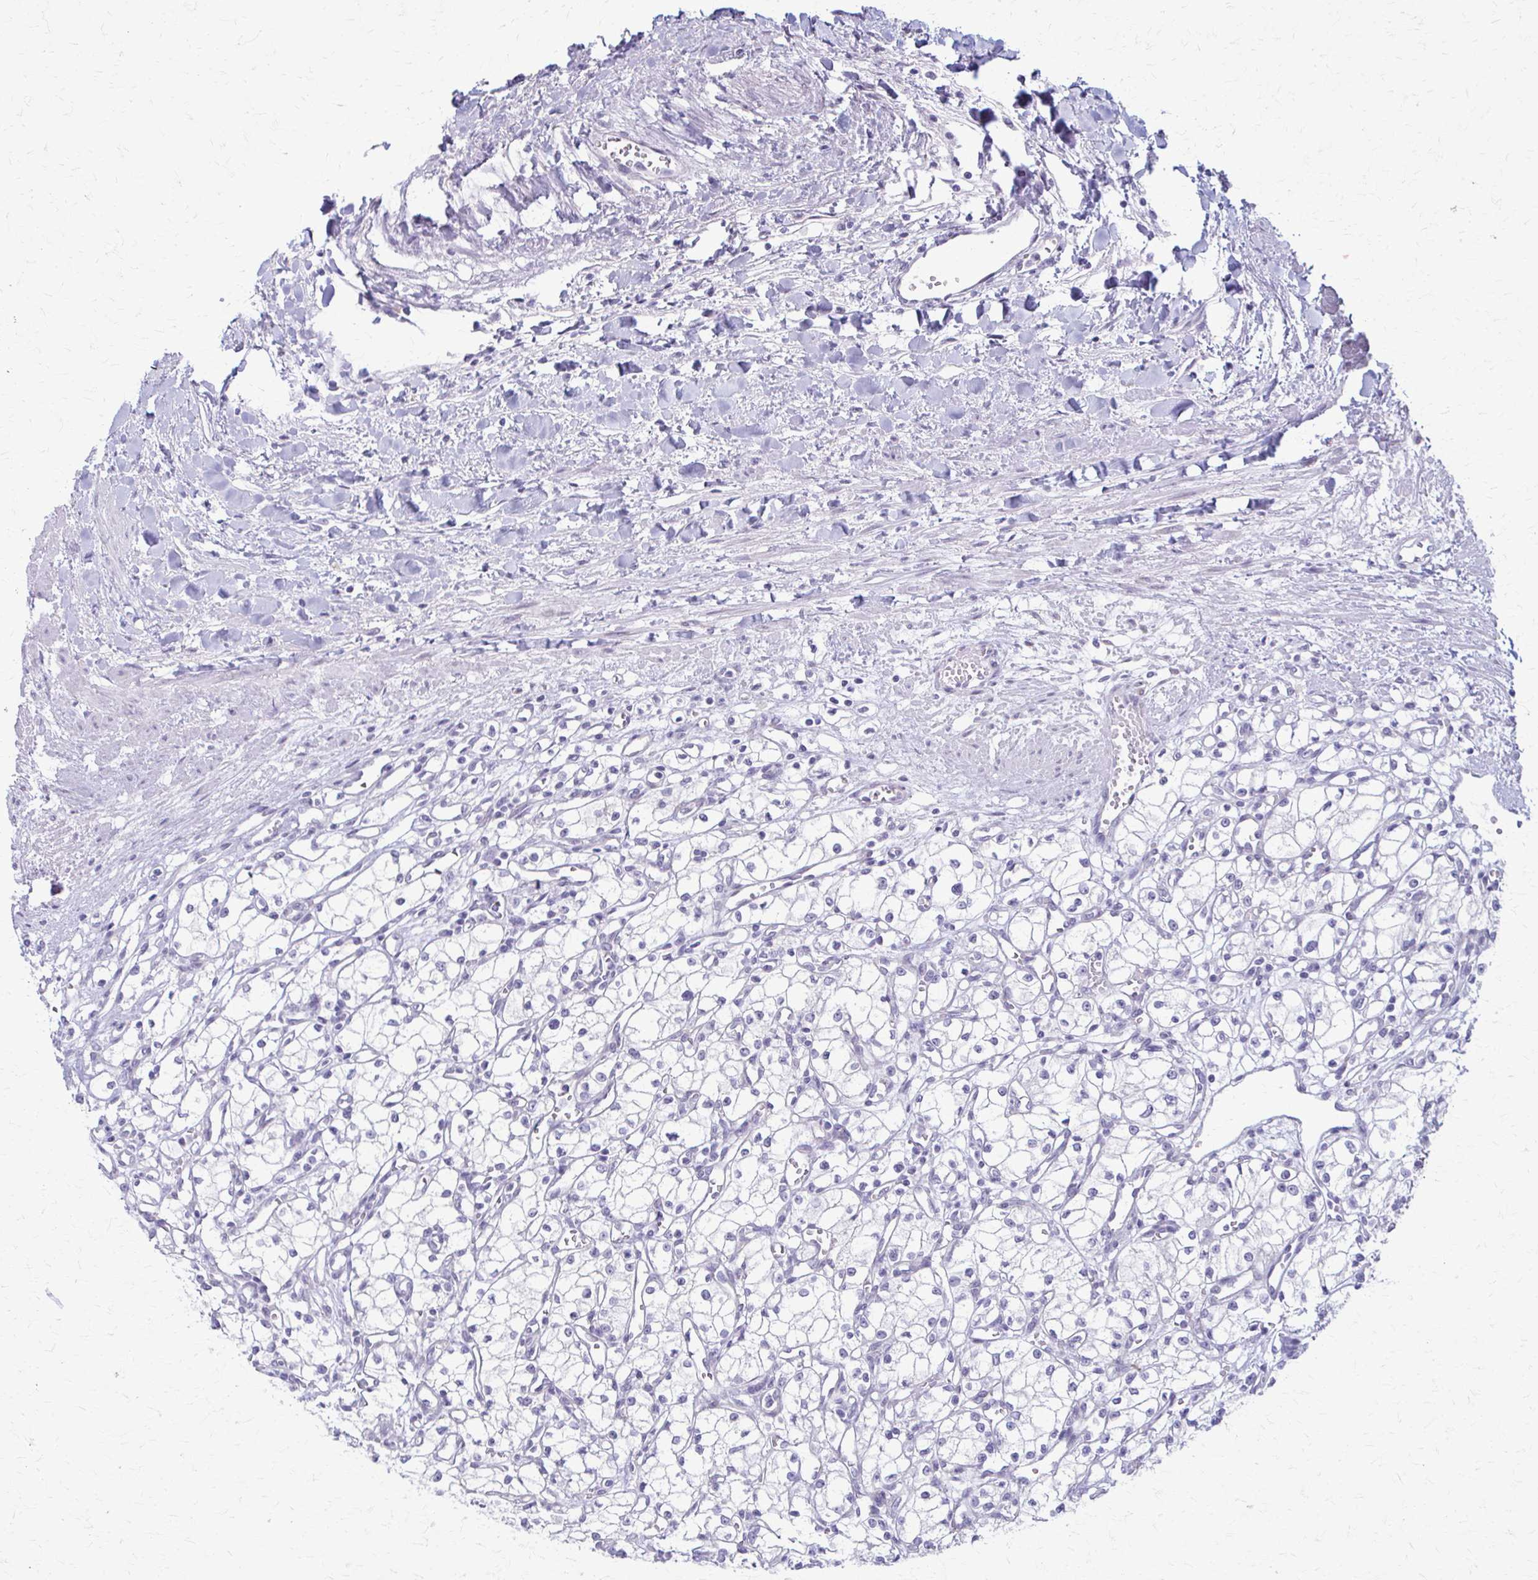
{"staining": {"intensity": "negative", "quantity": "none", "location": "none"}, "tissue": "renal cancer", "cell_type": "Tumor cells", "image_type": "cancer", "snomed": [{"axis": "morphology", "description": "Adenocarcinoma, NOS"}, {"axis": "topography", "description": "Kidney"}], "caption": "The immunohistochemistry (IHC) histopathology image has no significant staining in tumor cells of renal cancer tissue.", "gene": "PRKRA", "patient": {"sex": "male", "age": 59}}